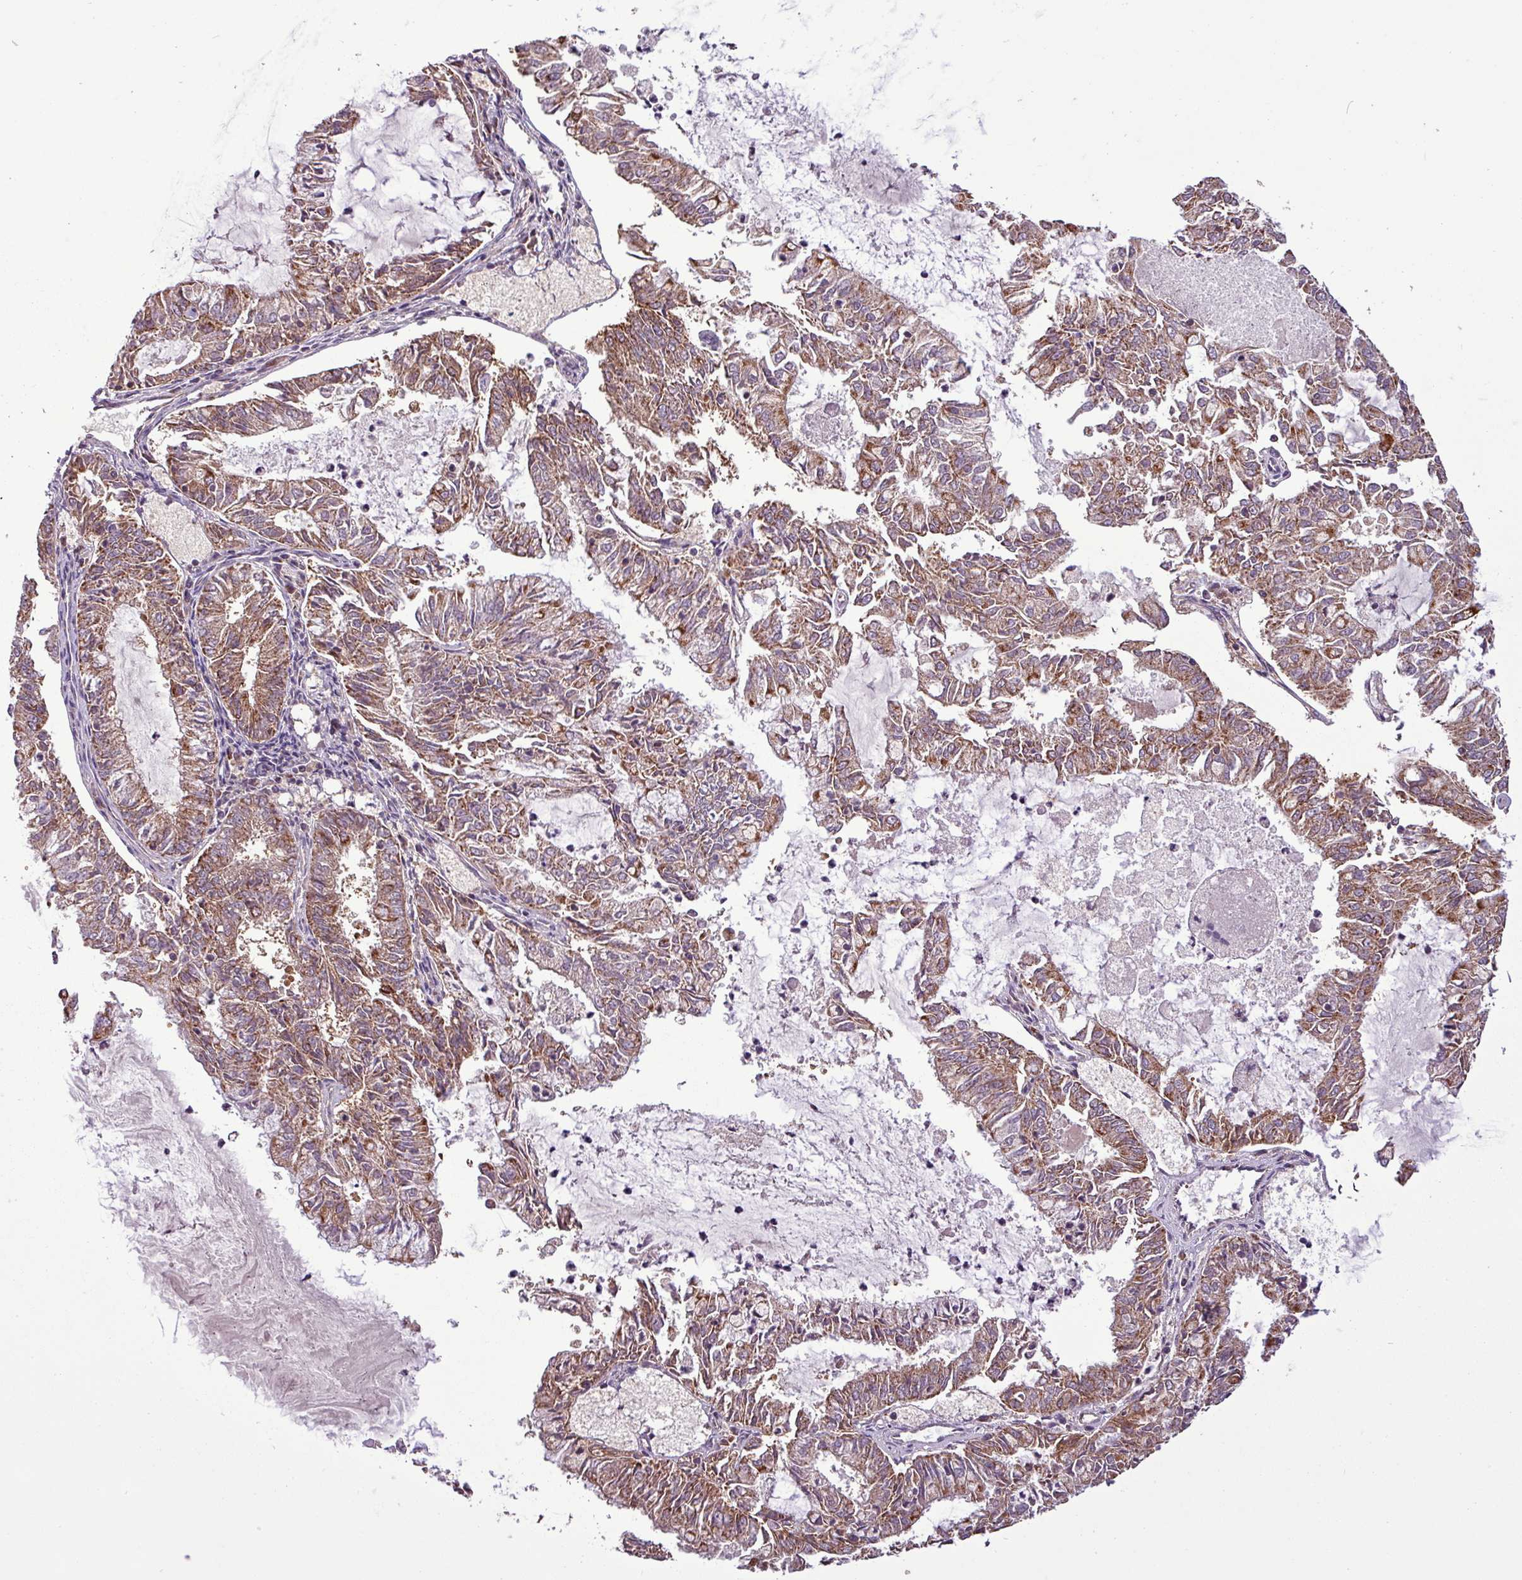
{"staining": {"intensity": "strong", "quantity": ">75%", "location": "cytoplasmic/membranous"}, "tissue": "endometrial cancer", "cell_type": "Tumor cells", "image_type": "cancer", "snomed": [{"axis": "morphology", "description": "Adenocarcinoma, NOS"}, {"axis": "topography", "description": "Endometrium"}], "caption": "Endometrial cancer tissue displays strong cytoplasmic/membranous expression in approximately >75% of tumor cells (DAB (3,3'-diaminobenzidine) IHC with brightfield microscopy, high magnification).", "gene": "MCTP2", "patient": {"sex": "female", "age": 57}}